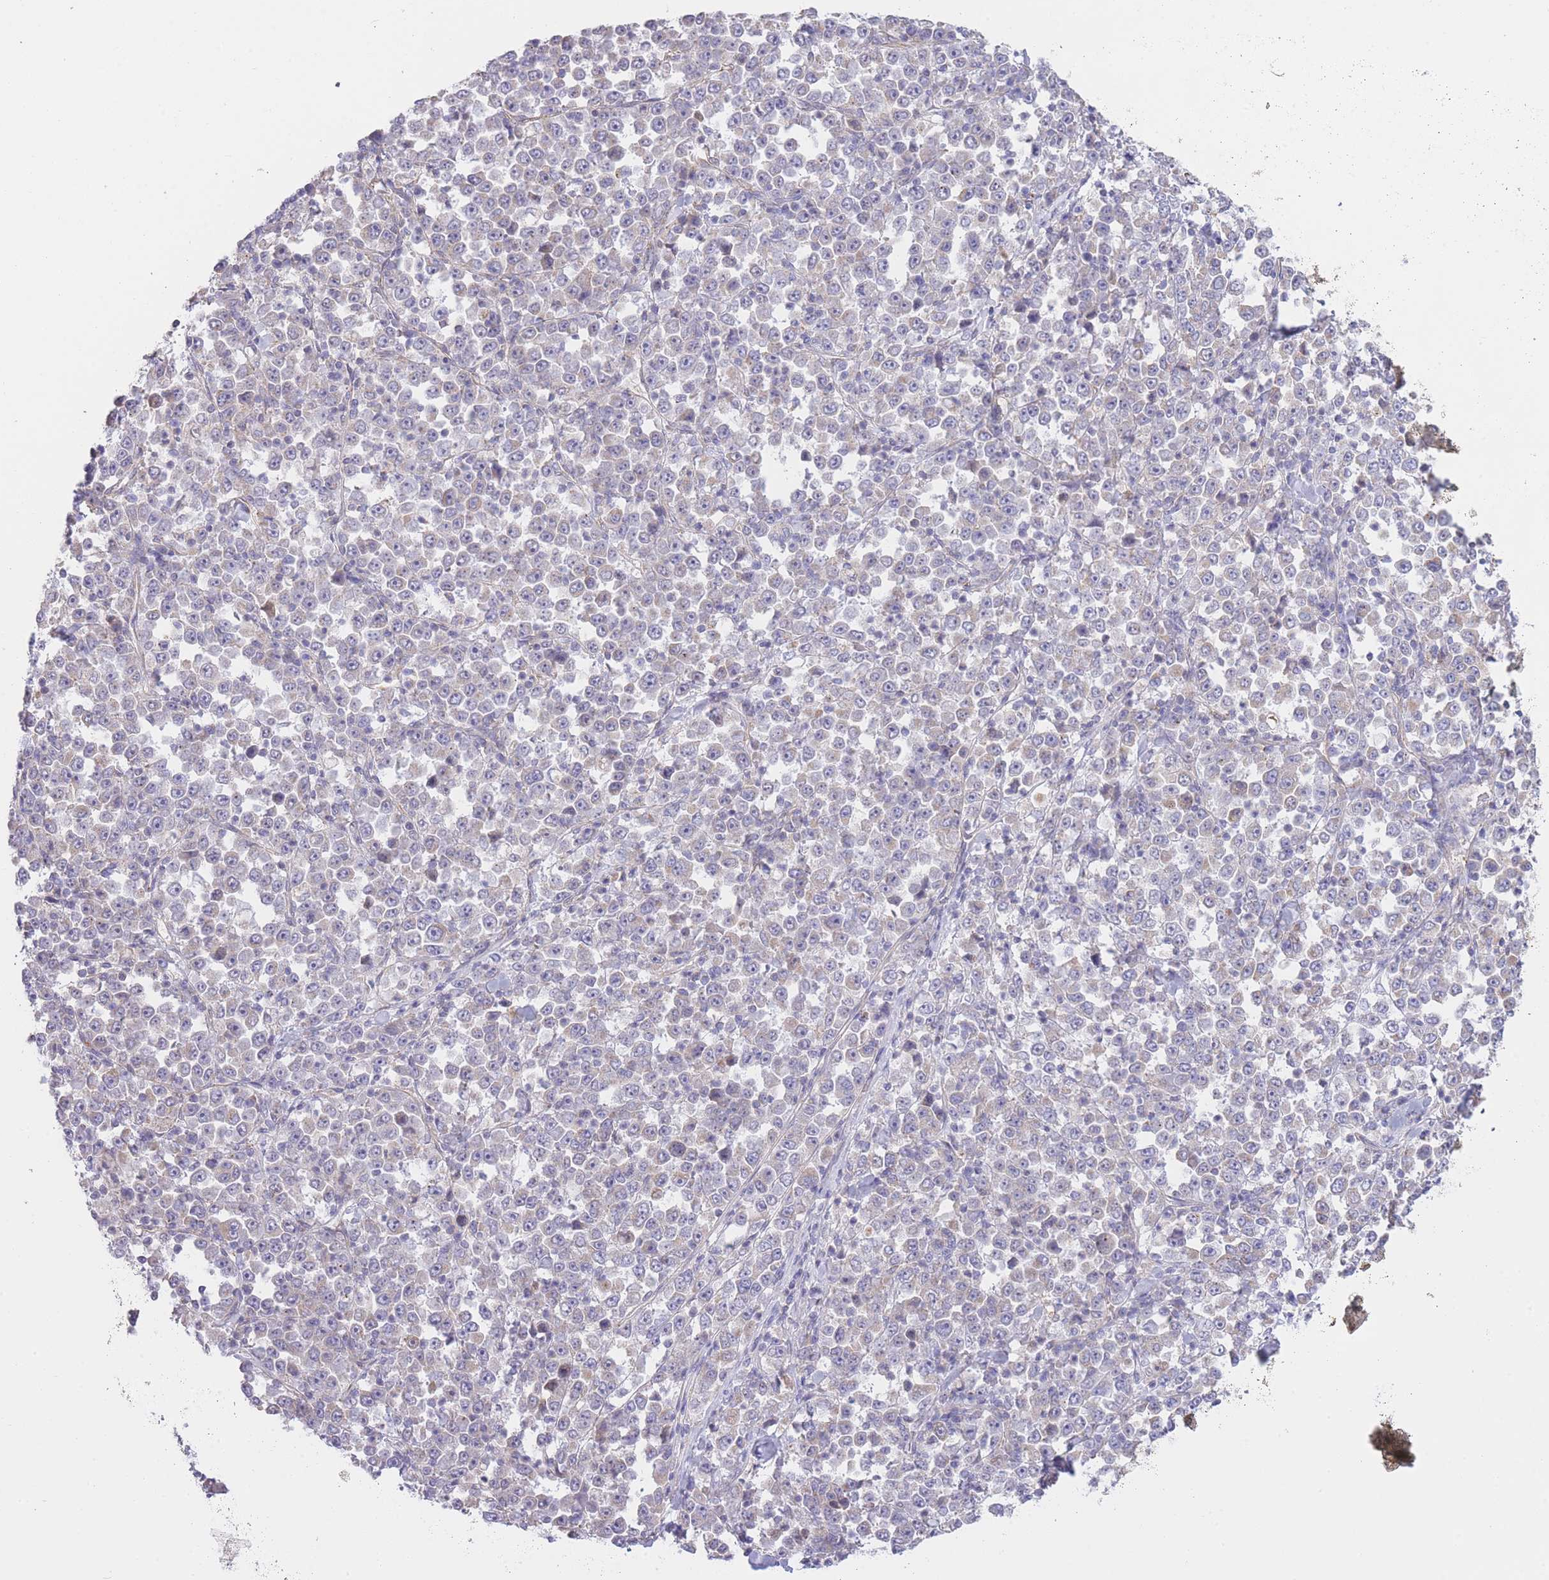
{"staining": {"intensity": "negative", "quantity": "none", "location": "none"}, "tissue": "stomach cancer", "cell_type": "Tumor cells", "image_type": "cancer", "snomed": [{"axis": "morphology", "description": "Normal tissue, NOS"}, {"axis": "morphology", "description": "Adenocarcinoma, NOS"}, {"axis": "topography", "description": "Stomach, upper"}, {"axis": "topography", "description": "Stomach"}], "caption": "DAB immunohistochemical staining of human stomach cancer (adenocarcinoma) reveals no significant staining in tumor cells. The staining was performed using DAB (3,3'-diaminobenzidine) to visualize the protein expression in brown, while the nuclei were stained in blue with hematoxylin (Magnification: 20x).", "gene": "CTBP1", "patient": {"sex": "male", "age": 59}}